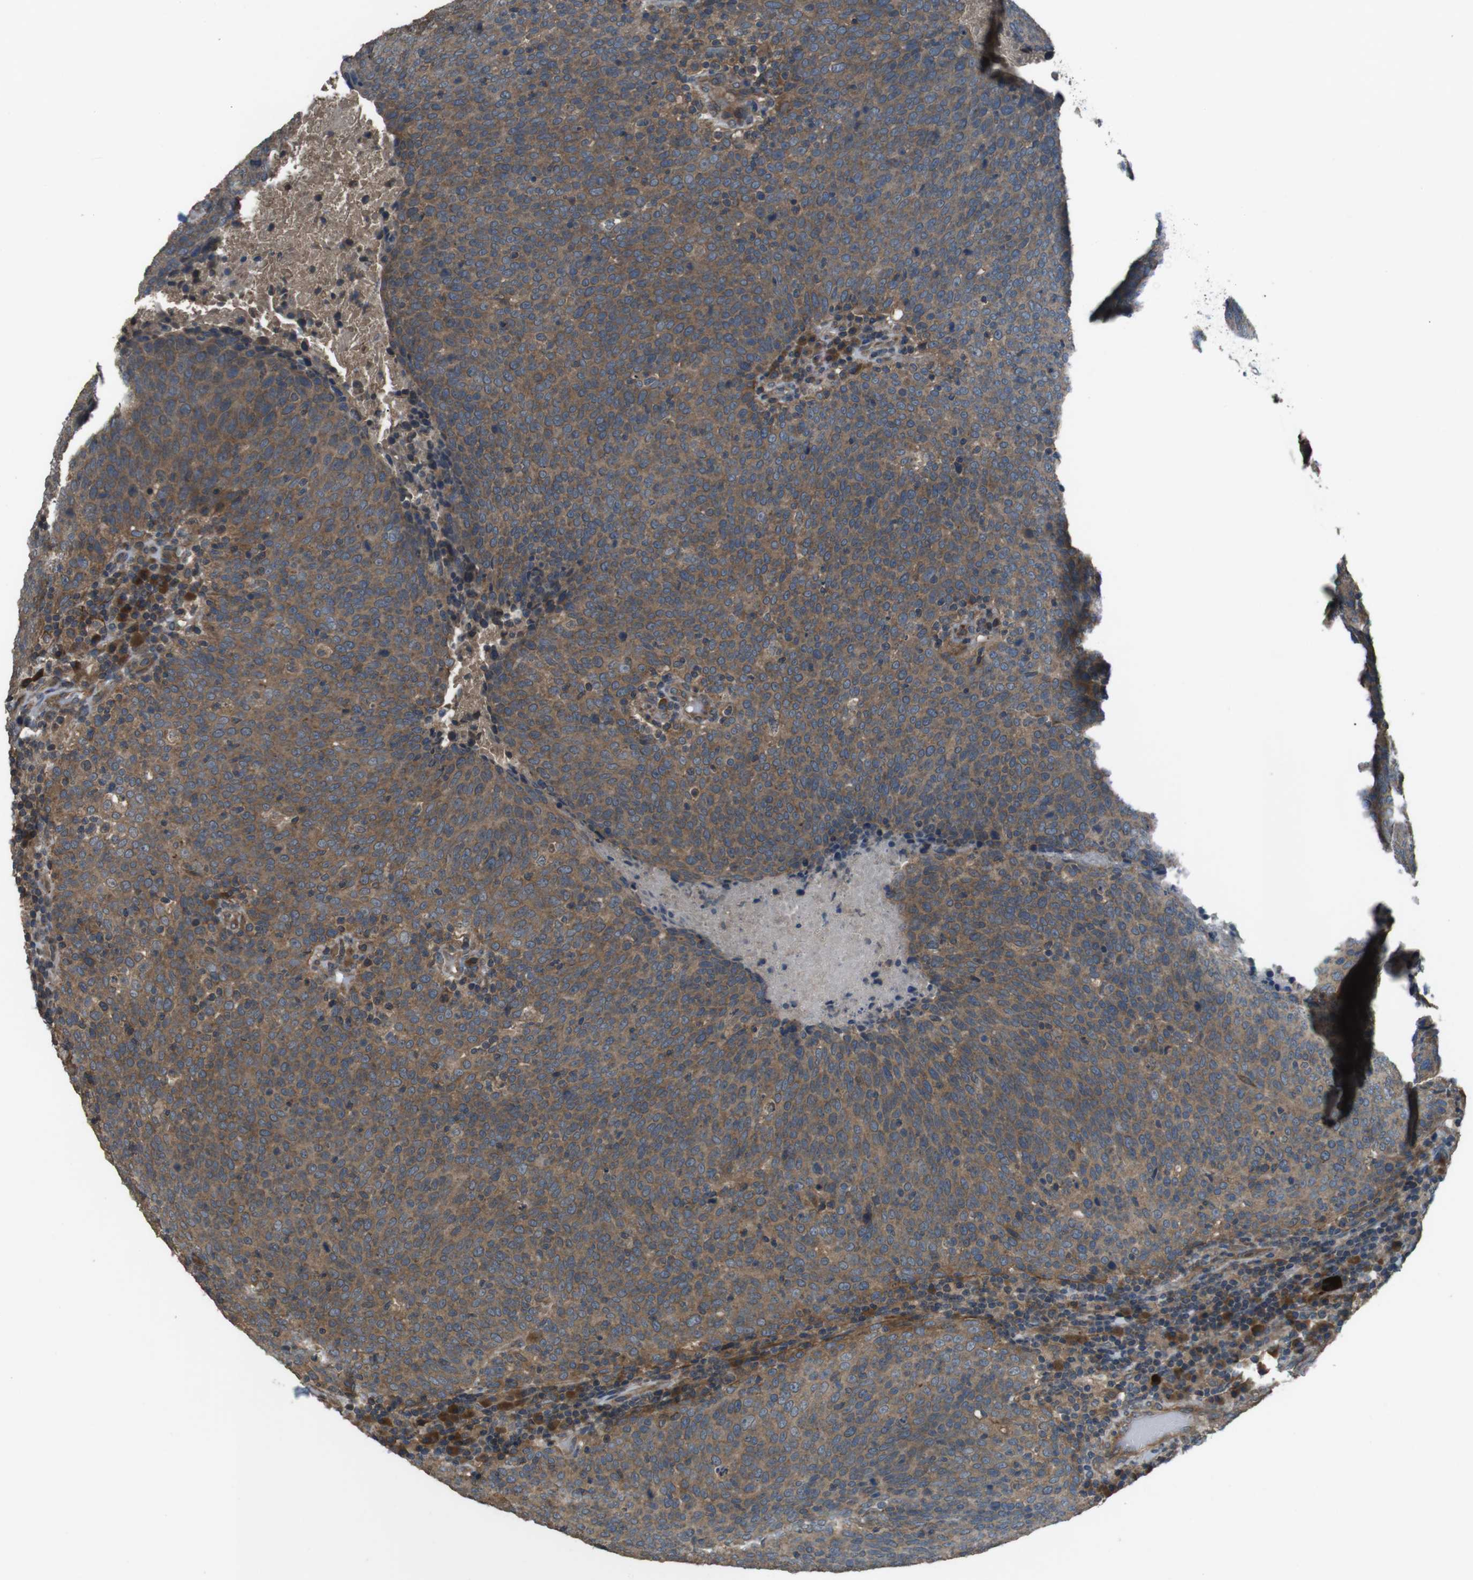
{"staining": {"intensity": "moderate", "quantity": ">75%", "location": "cytoplasmic/membranous"}, "tissue": "head and neck cancer", "cell_type": "Tumor cells", "image_type": "cancer", "snomed": [{"axis": "morphology", "description": "Squamous cell carcinoma, NOS"}, {"axis": "morphology", "description": "Squamous cell carcinoma, metastatic, NOS"}, {"axis": "topography", "description": "Lymph node"}, {"axis": "topography", "description": "Head-Neck"}], "caption": "DAB immunohistochemical staining of head and neck squamous cell carcinoma exhibits moderate cytoplasmic/membranous protein positivity in about >75% of tumor cells.", "gene": "FUT2", "patient": {"sex": "male", "age": 62}}